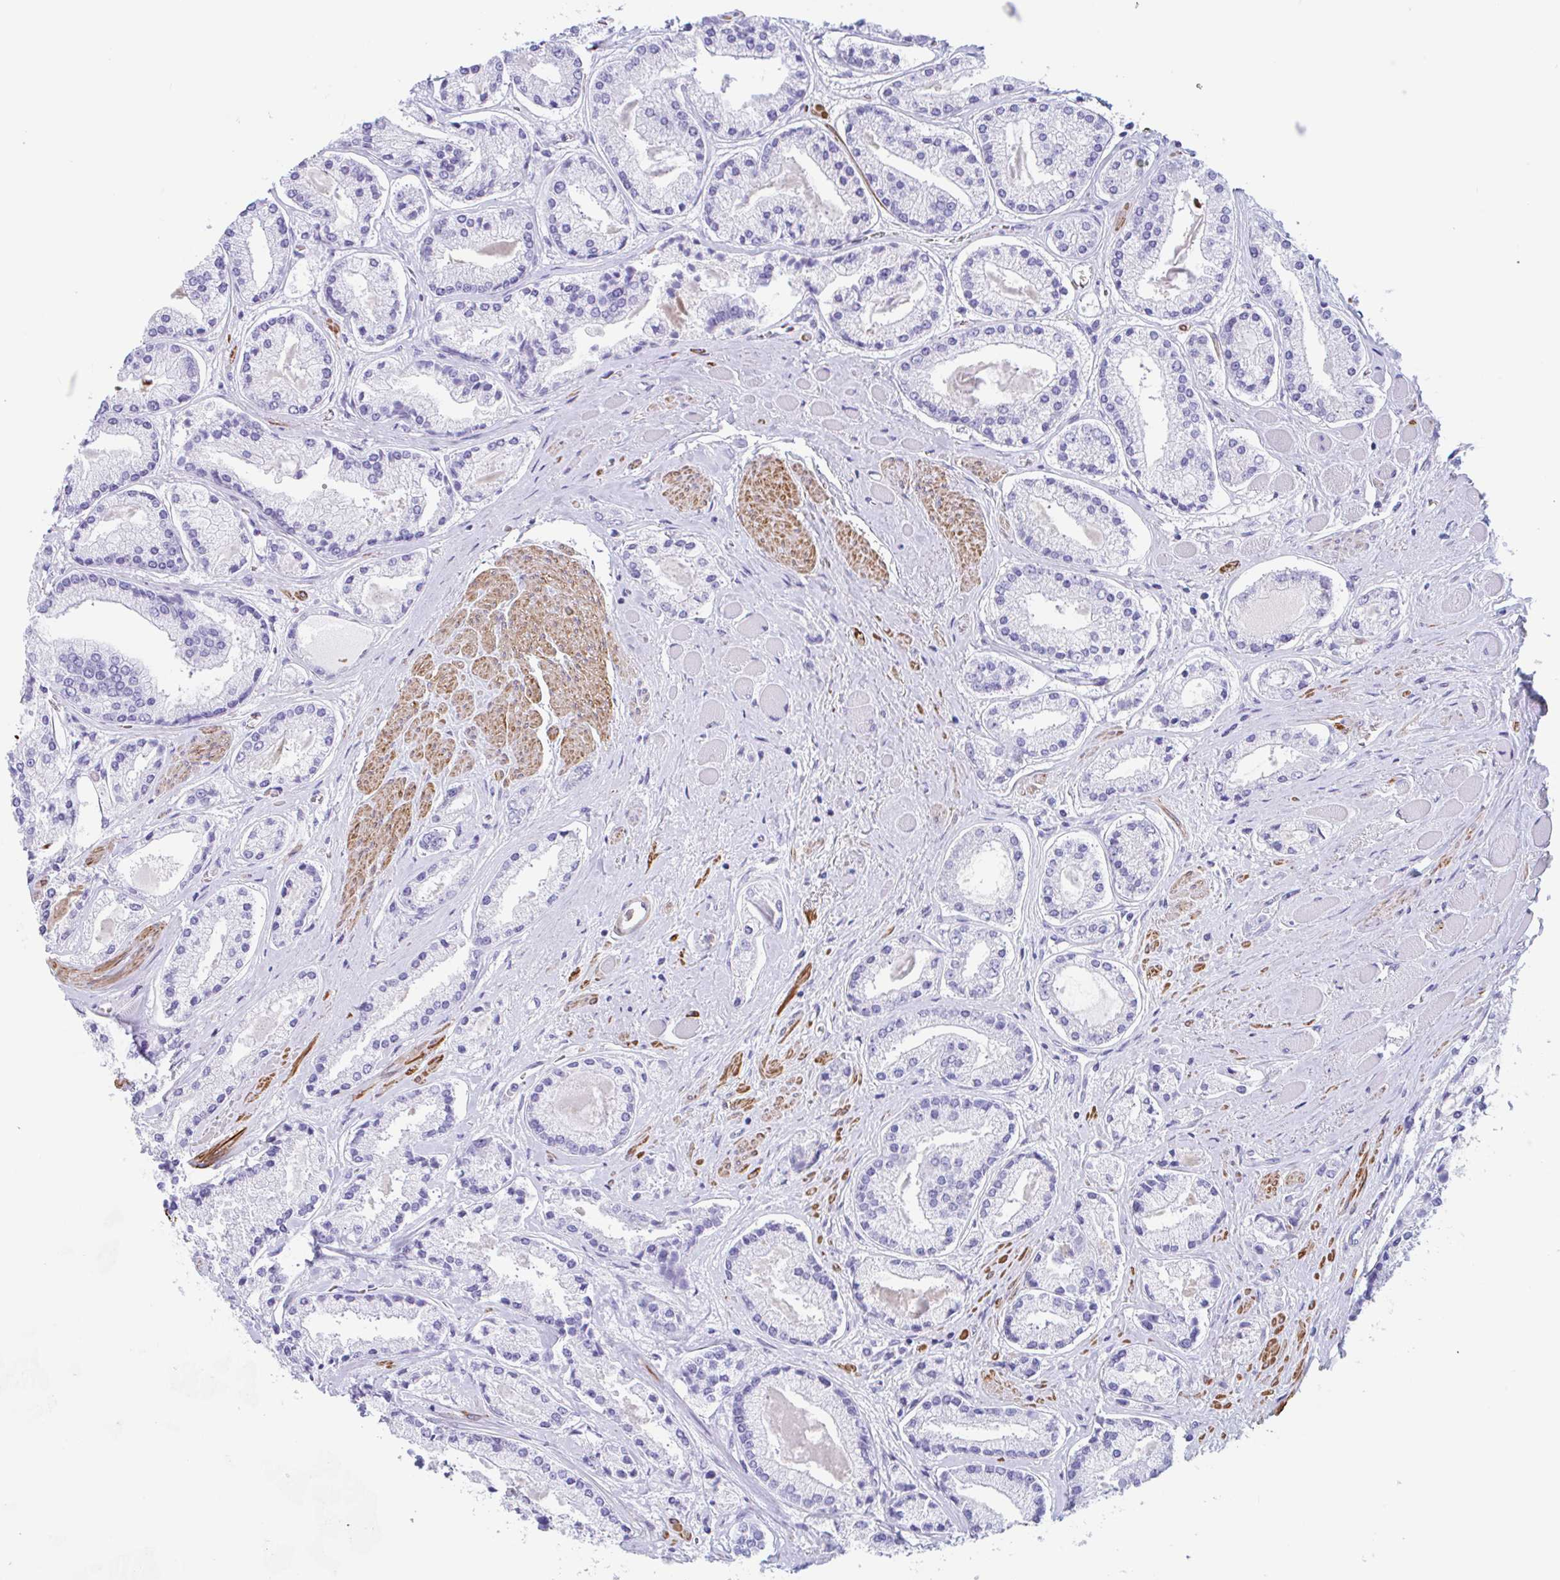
{"staining": {"intensity": "negative", "quantity": "none", "location": "none"}, "tissue": "prostate cancer", "cell_type": "Tumor cells", "image_type": "cancer", "snomed": [{"axis": "morphology", "description": "Adenocarcinoma, High grade"}, {"axis": "topography", "description": "Prostate"}], "caption": "Photomicrograph shows no protein expression in tumor cells of prostate adenocarcinoma (high-grade) tissue.", "gene": "TAS2R41", "patient": {"sex": "male", "age": 67}}